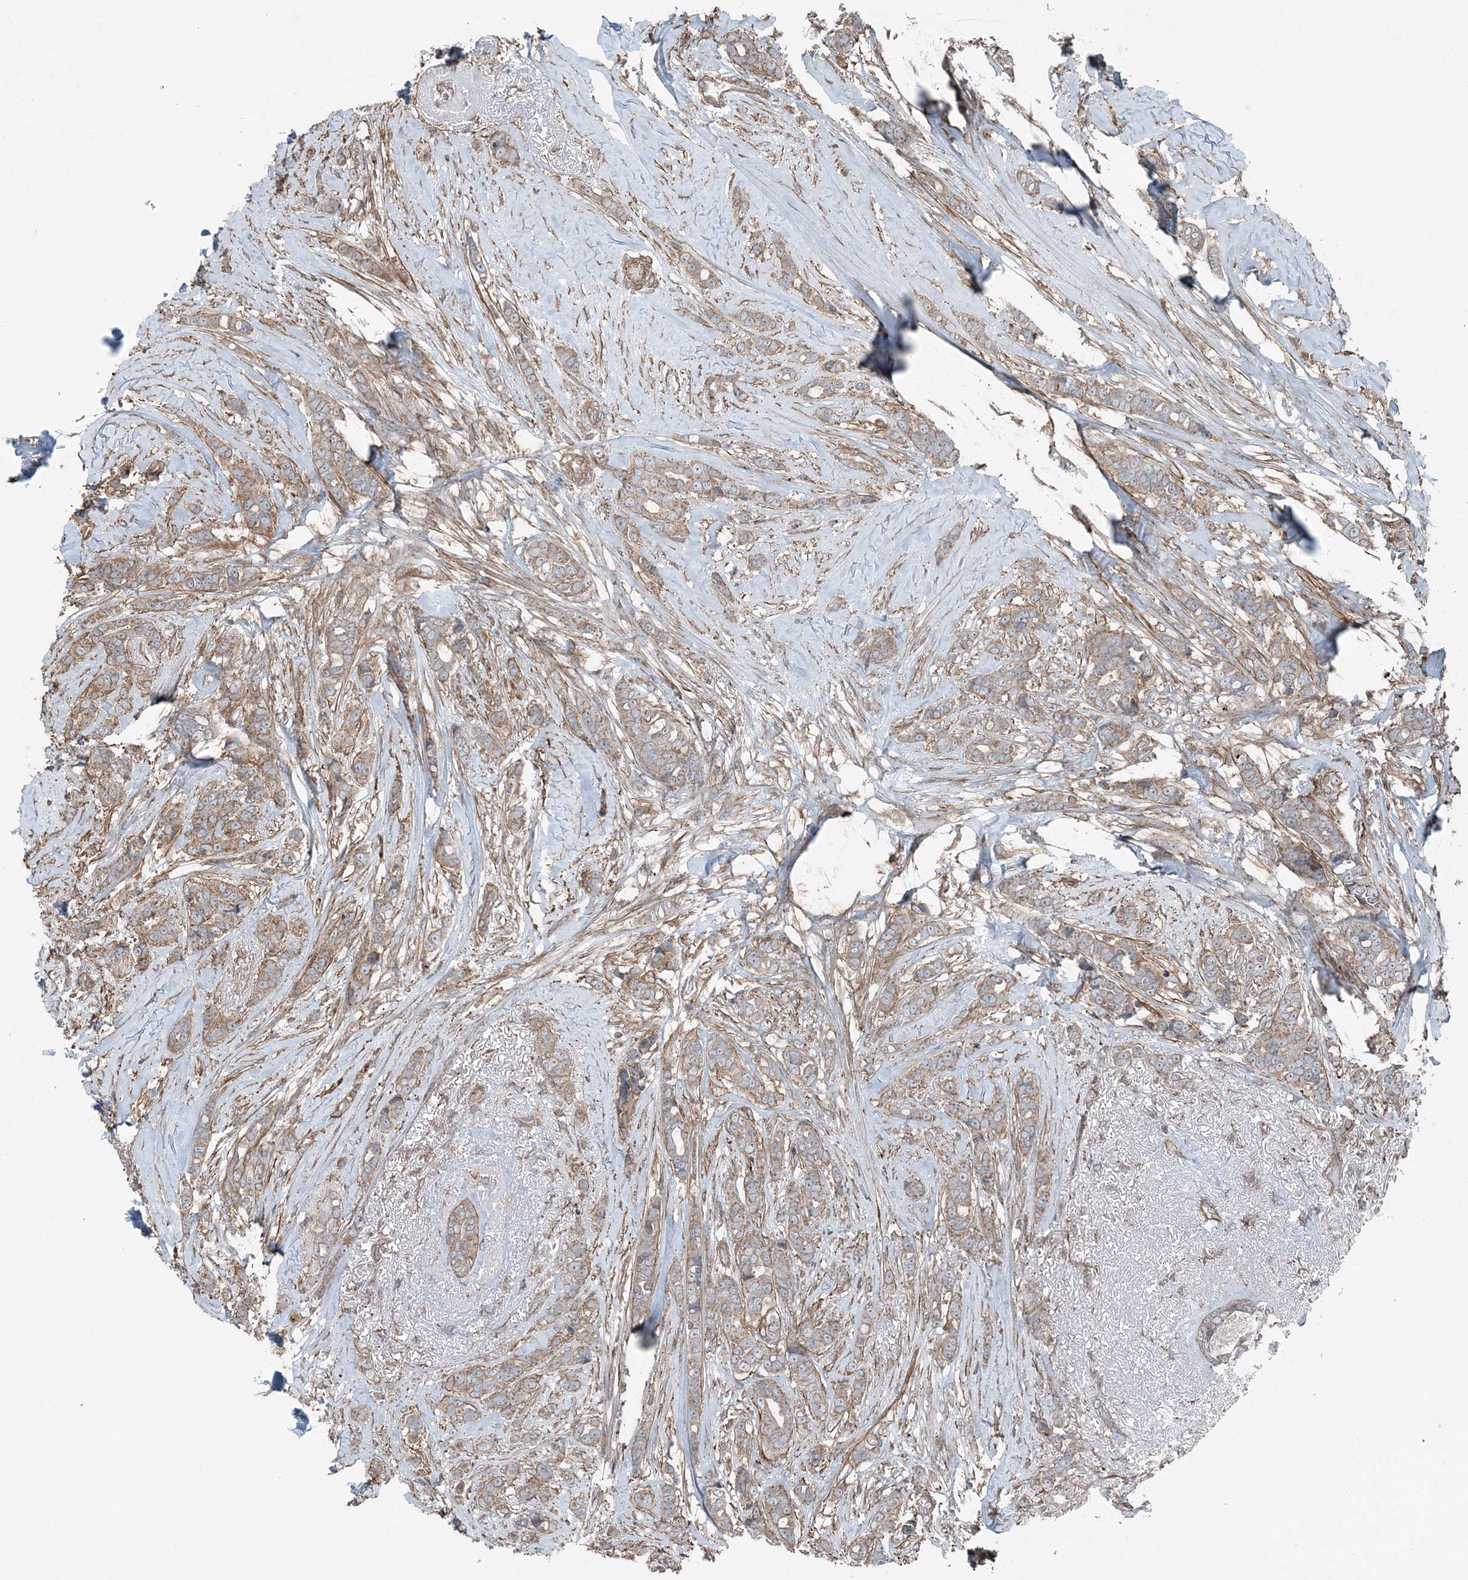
{"staining": {"intensity": "moderate", "quantity": ">75%", "location": "cytoplasmic/membranous"}, "tissue": "breast cancer", "cell_type": "Tumor cells", "image_type": "cancer", "snomed": [{"axis": "morphology", "description": "Lobular carcinoma"}, {"axis": "topography", "description": "Breast"}], "caption": "Immunohistochemistry (IHC) histopathology image of neoplastic tissue: breast lobular carcinoma stained using immunohistochemistry shows medium levels of moderate protein expression localized specifically in the cytoplasmic/membranous of tumor cells, appearing as a cytoplasmic/membranous brown color.", "gene": "KY", "patient": {"sex": "female", "age": 51}}